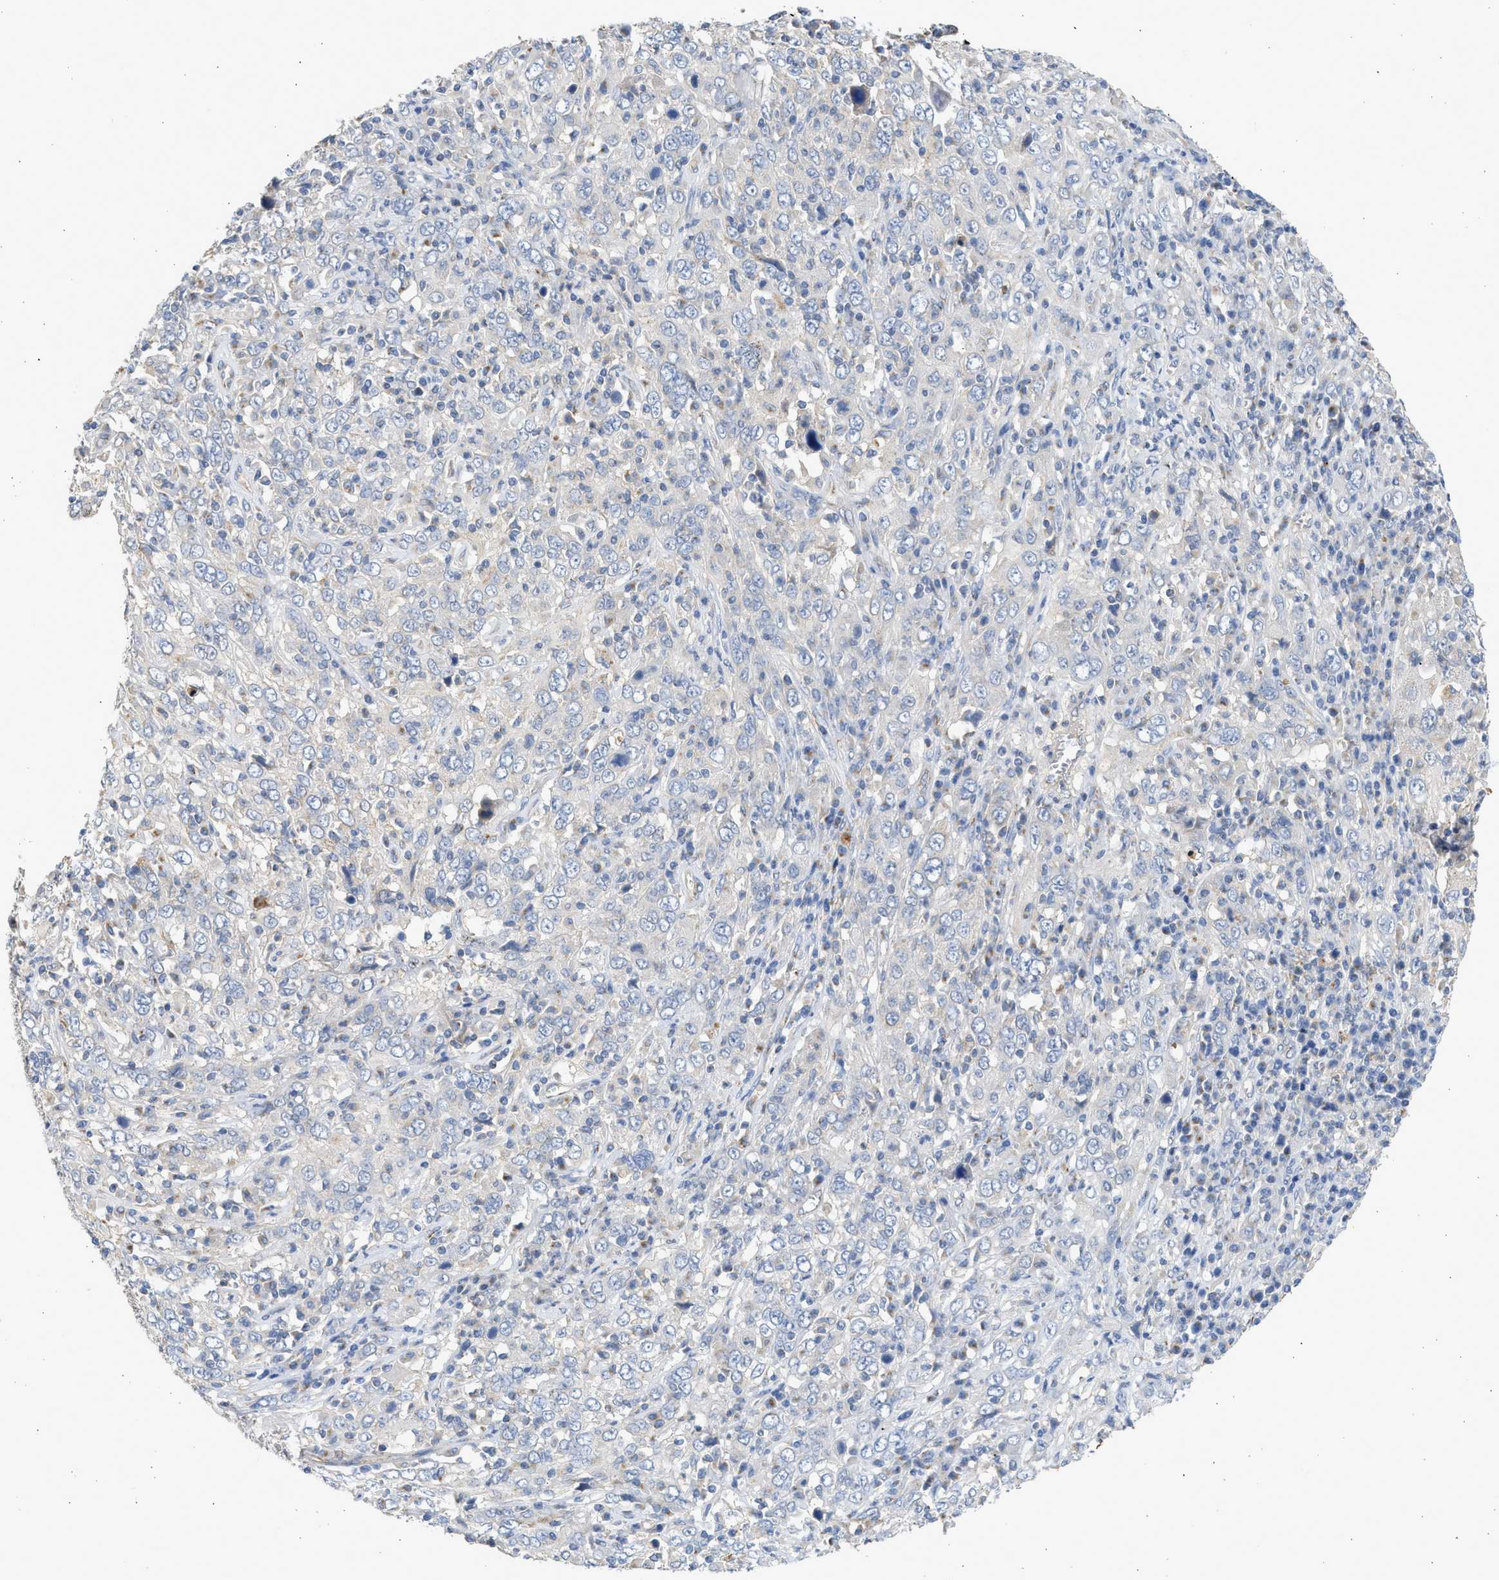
{"staining": {"intensity": "negative", "quantity": "none", "location": "none"}, "tissue": "cervical cancer", "cell_type": "Tumor cells", "image_type": "cancer", "snomed": [{"axis": "morphology", "description": "Squamous cell carcinoma, NOS"}, {"axis": "topography", "description": "Cervix"}], "caption": "Immunohistochemistry (IHC) photomicrograph of human cervical squamous cell carcinoma stained for a protein (brown), which exhibits no staining in tumor cells.", "gene": "IPO8", "patient": {"sex": "female", "age": 46}}